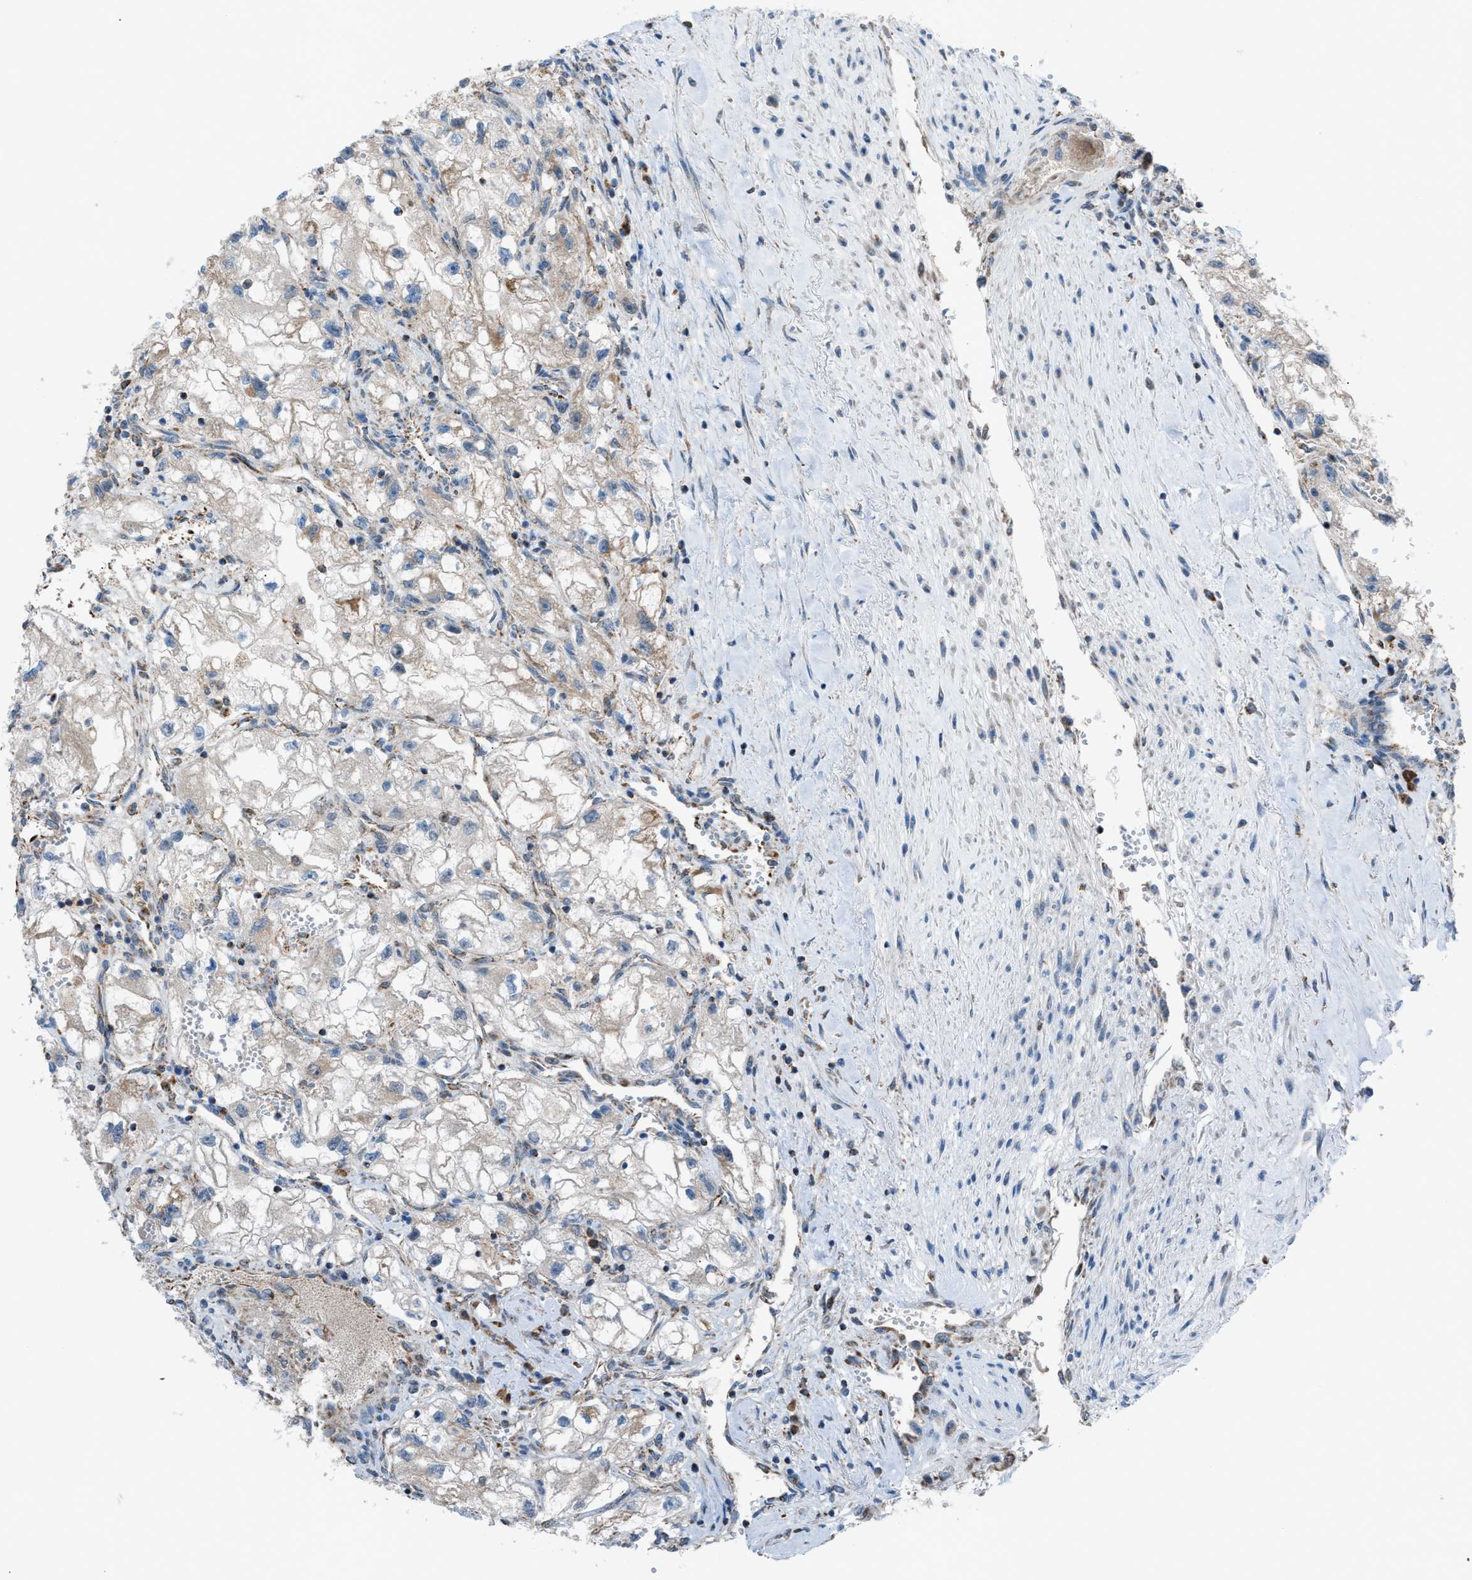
{"staining": {"intensity": "weak", "quantity": "<25%", "location": "cytoplasmic/membranous"}, "tissue": "renal cancer", "cell_type": "Tumor cells", "image_type": "cancer", "snomed": [{"axis": "morphology", "description": "Adenocarcinoma, NOS"}, {"axis": "topography", "description": "Kidney"}], "caption": "Immunohistochemistry micrograph of human renal cancer (adenocarcinoma) stained for a protein (brown), which exhibits no expression in tumor cells. (DAB (3,3'-diaminobenzidine) immunohistochemistry visualized using brightfield microscopy, high magnification).", "gene": "SRM", "patient": {"sex": "female", "age": 70}}